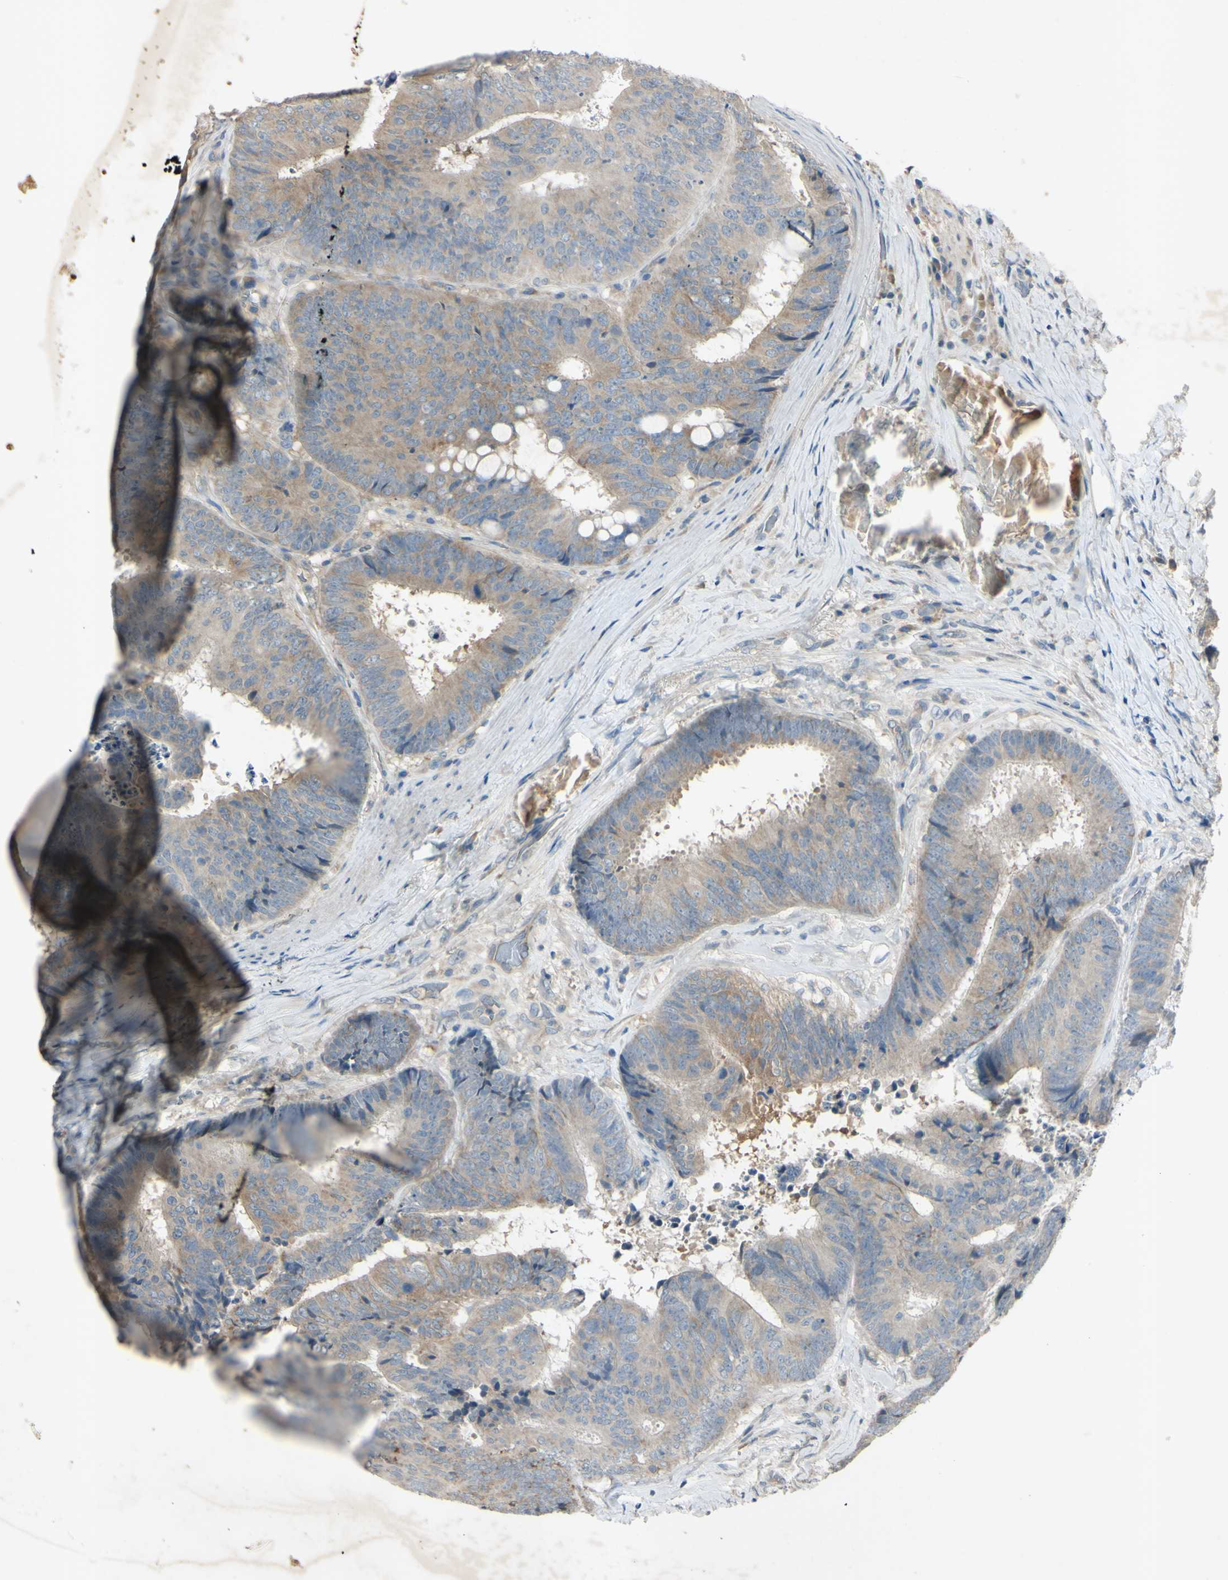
{"staining": {"intensity": "weak", "quantity": ">75%", "location": "cytoplasmic/membranous"}, "tissue": "colorectal cancer", "cell_type": "Tumor cells", "image_type": "cancer", "snomed": [{"axis": "morphology", "description": "Adenocarcinoma, NOS"}, {"axis": "topography", "description": "Rectum"}], "caption": "Immunohistochemical staining of adenocarcinoma (colorectal) demonstrates low levels of weak cytoplasmic/membranous positivity in about >75% of tumor cells.", "gene": "AATK", "patient": {"sex": "male", "age": 72}}